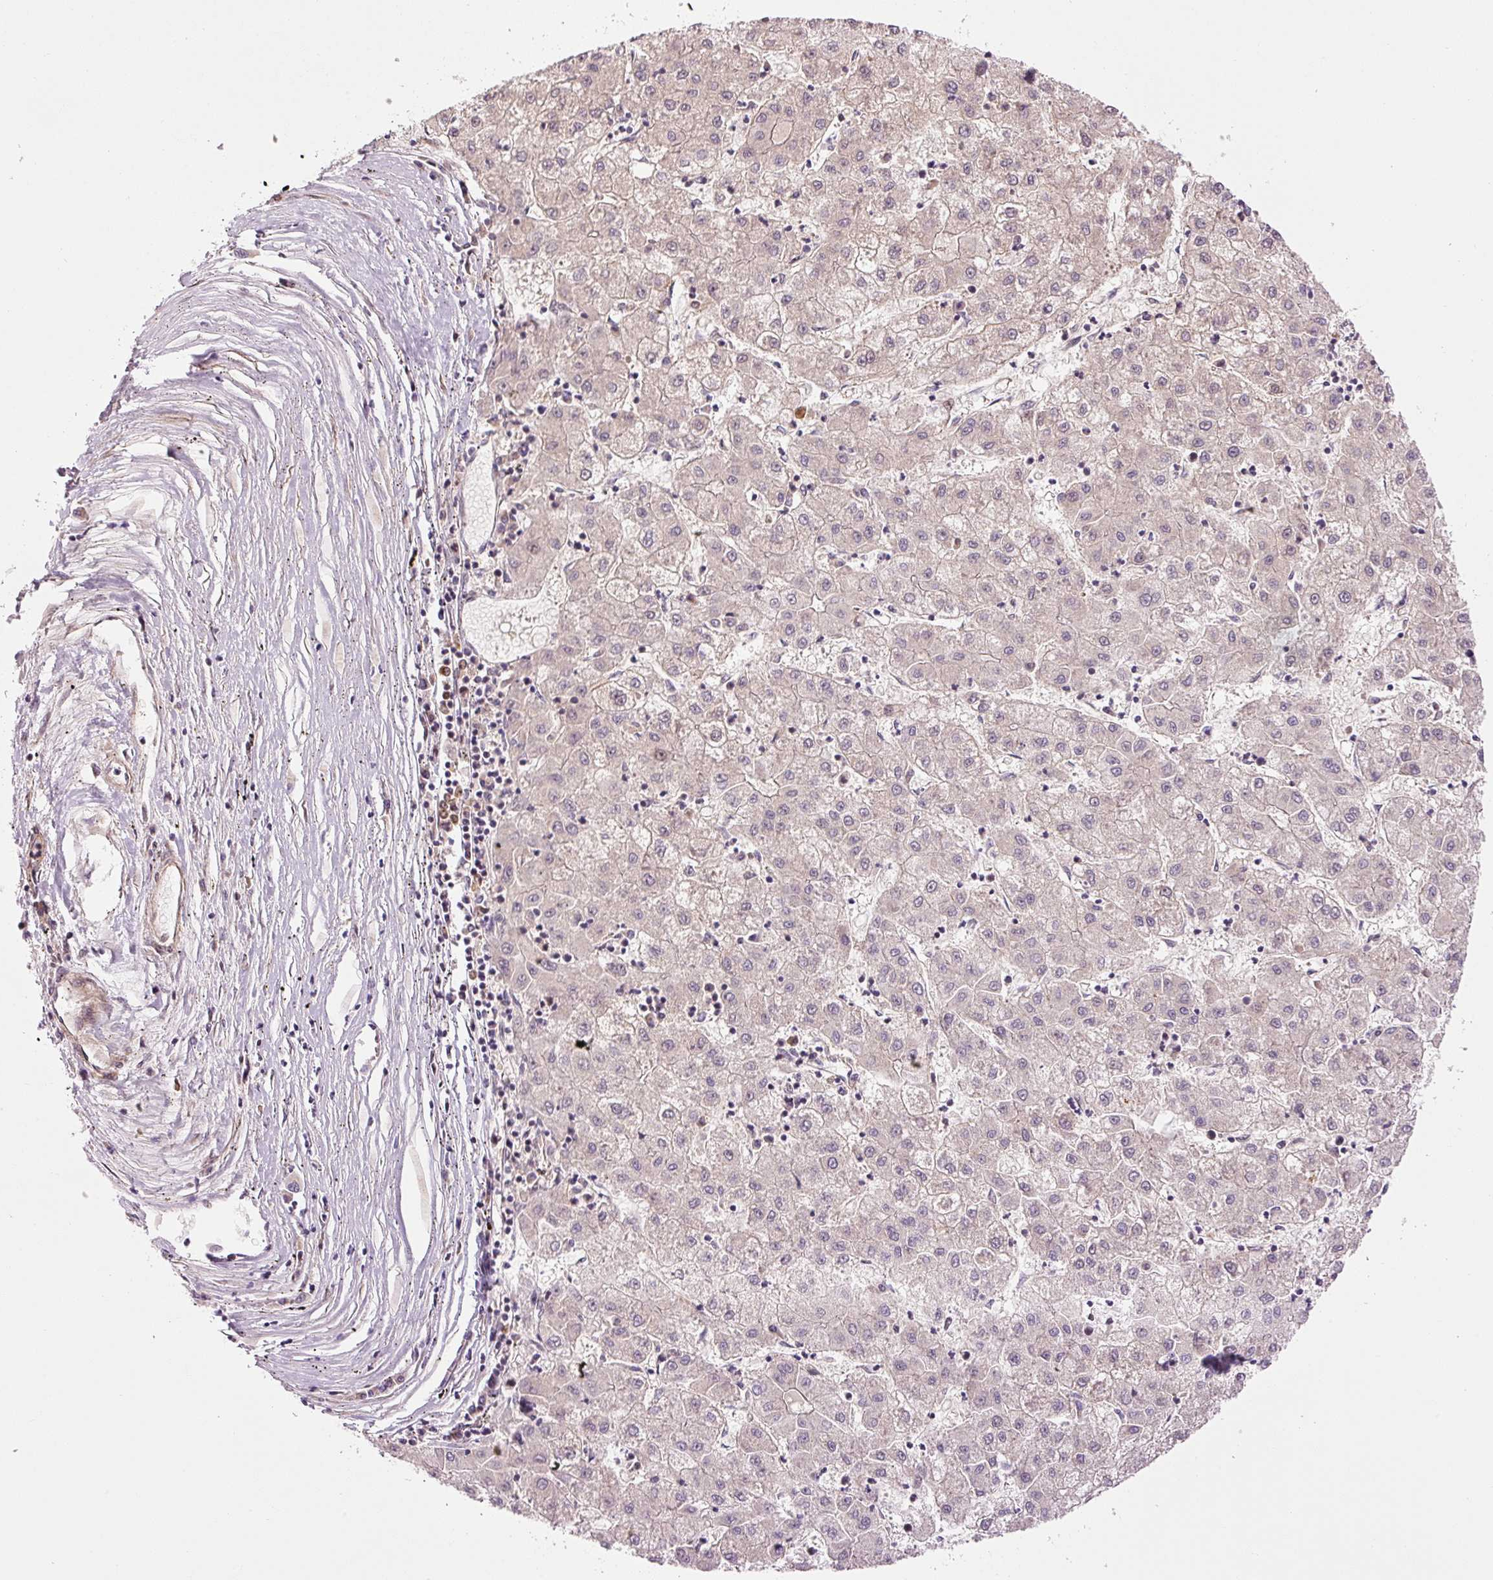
{"staining": {"intensity": "negative", "quantity": "none", "location": "none"}, "tissue": "liver cancer", "cell_type": "Tumor cells", "image_type": "cancer", "snomed": [{"axis": "morphology", "description": "Carcinoma, Hepatocellular, NOS"}, {"axis": "topography", "description": "Liver"}], "caption": "Immunohistochemistry of liver cancer (hepatocellular carcinoma) exhibits no positivity in tumor cells.", "gene": "PPP1R14B", "patient": {"sex": "male", "age": 72}}